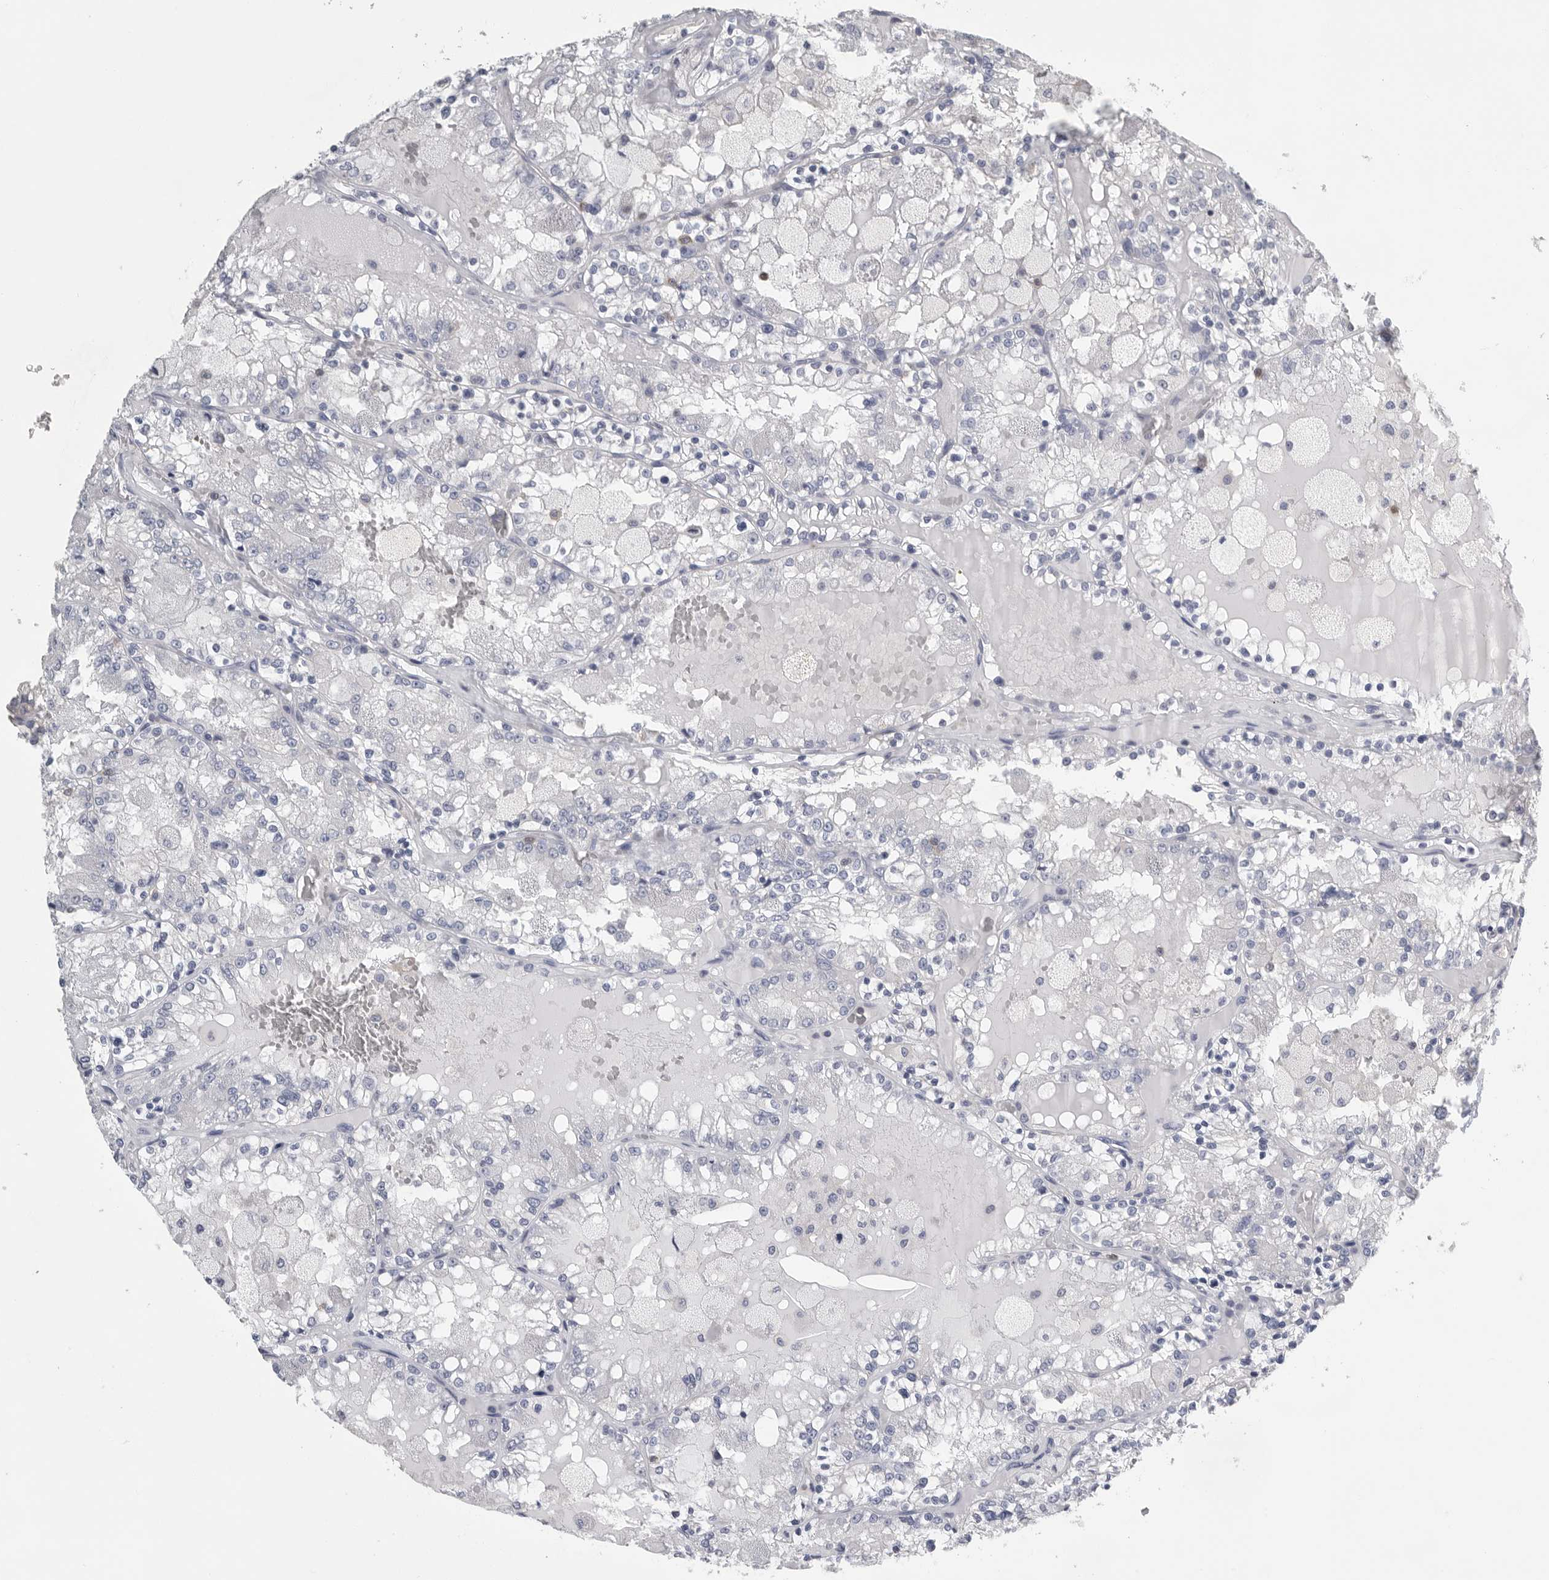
{"staining": {"intensity": "negative", "quantity": "none", "location": "none"}, "tissue": "renal cancer", "cell_type": "Tumor cells", "image_type": "cancer", "snomed": [{"axis": "morphology", "description": "Adenocarcinoma, NOS"}, {"axis": "topography", "description": "Kidney"}], "caption": "Renal adenocarcinoma was stained to show a protein in brown. There is no significant positivity in tumor cells.", "gene": "PDCD4", "patient": {"sex": "female", "age": 56}}